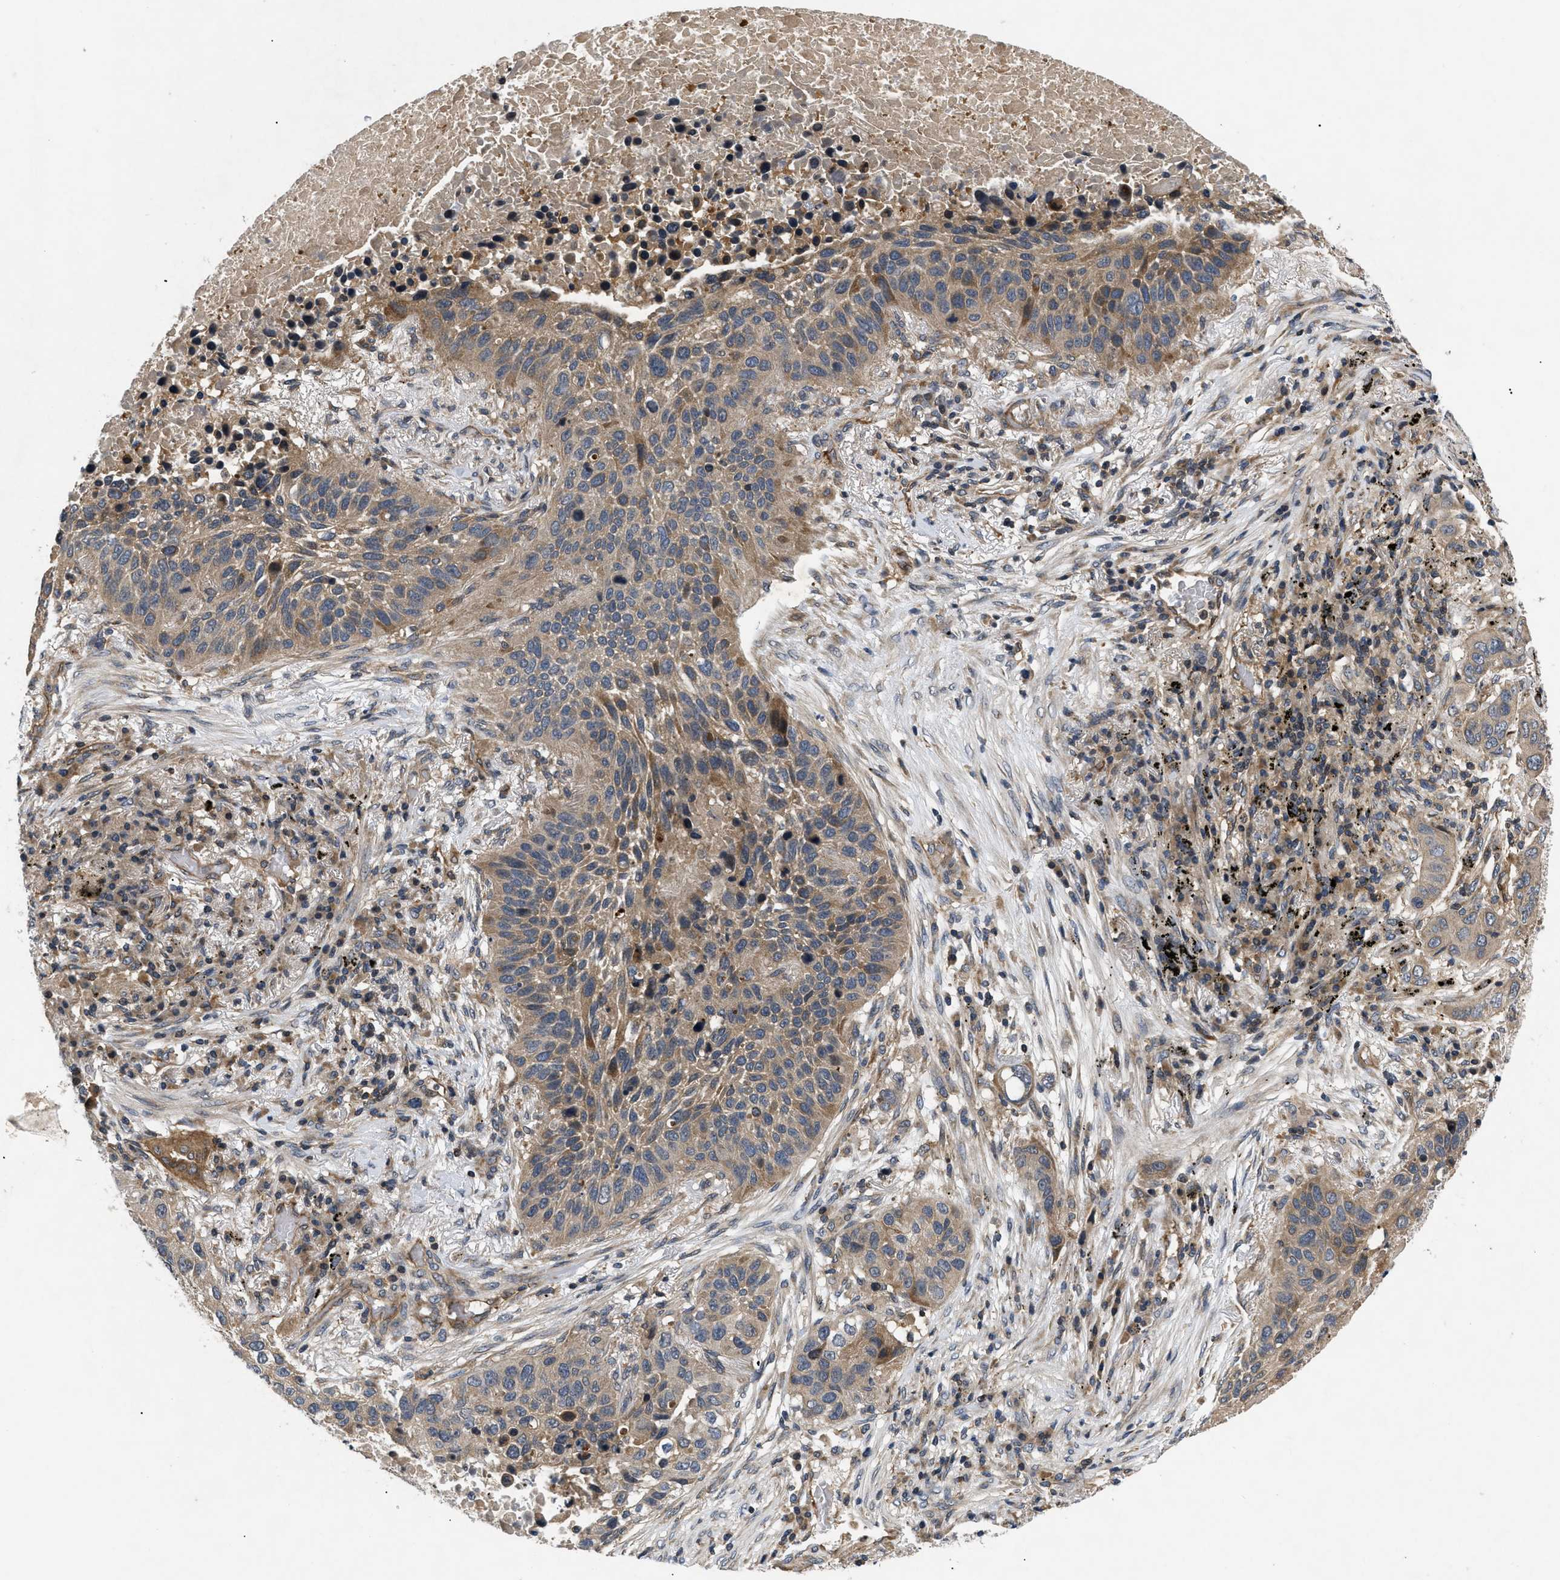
{"staining": {"intensity": "moderate", "quantity": ">75%", "location": "cytoplasmic/membranous"}, "tissue": "lung cancer", "cell_type": "Tumor cells", "image_type": "cancer", "snomed": [{"axis": "morphology", "description": "Squamous cell carcinoma, NOS"}, {"axis": "topography", "description": "Lung"}], "caption": "Immunohistochemistry (DAB (3,3'-diaminobenzidine)) staining of lung cancer (squamous cell carcinoma) exhibits moderate cytoplasmic/membranous protein expression in approximately >75% of tumor cells.", "gene": "HMGCR", "patient": {"sex": "male", "age": 57}}